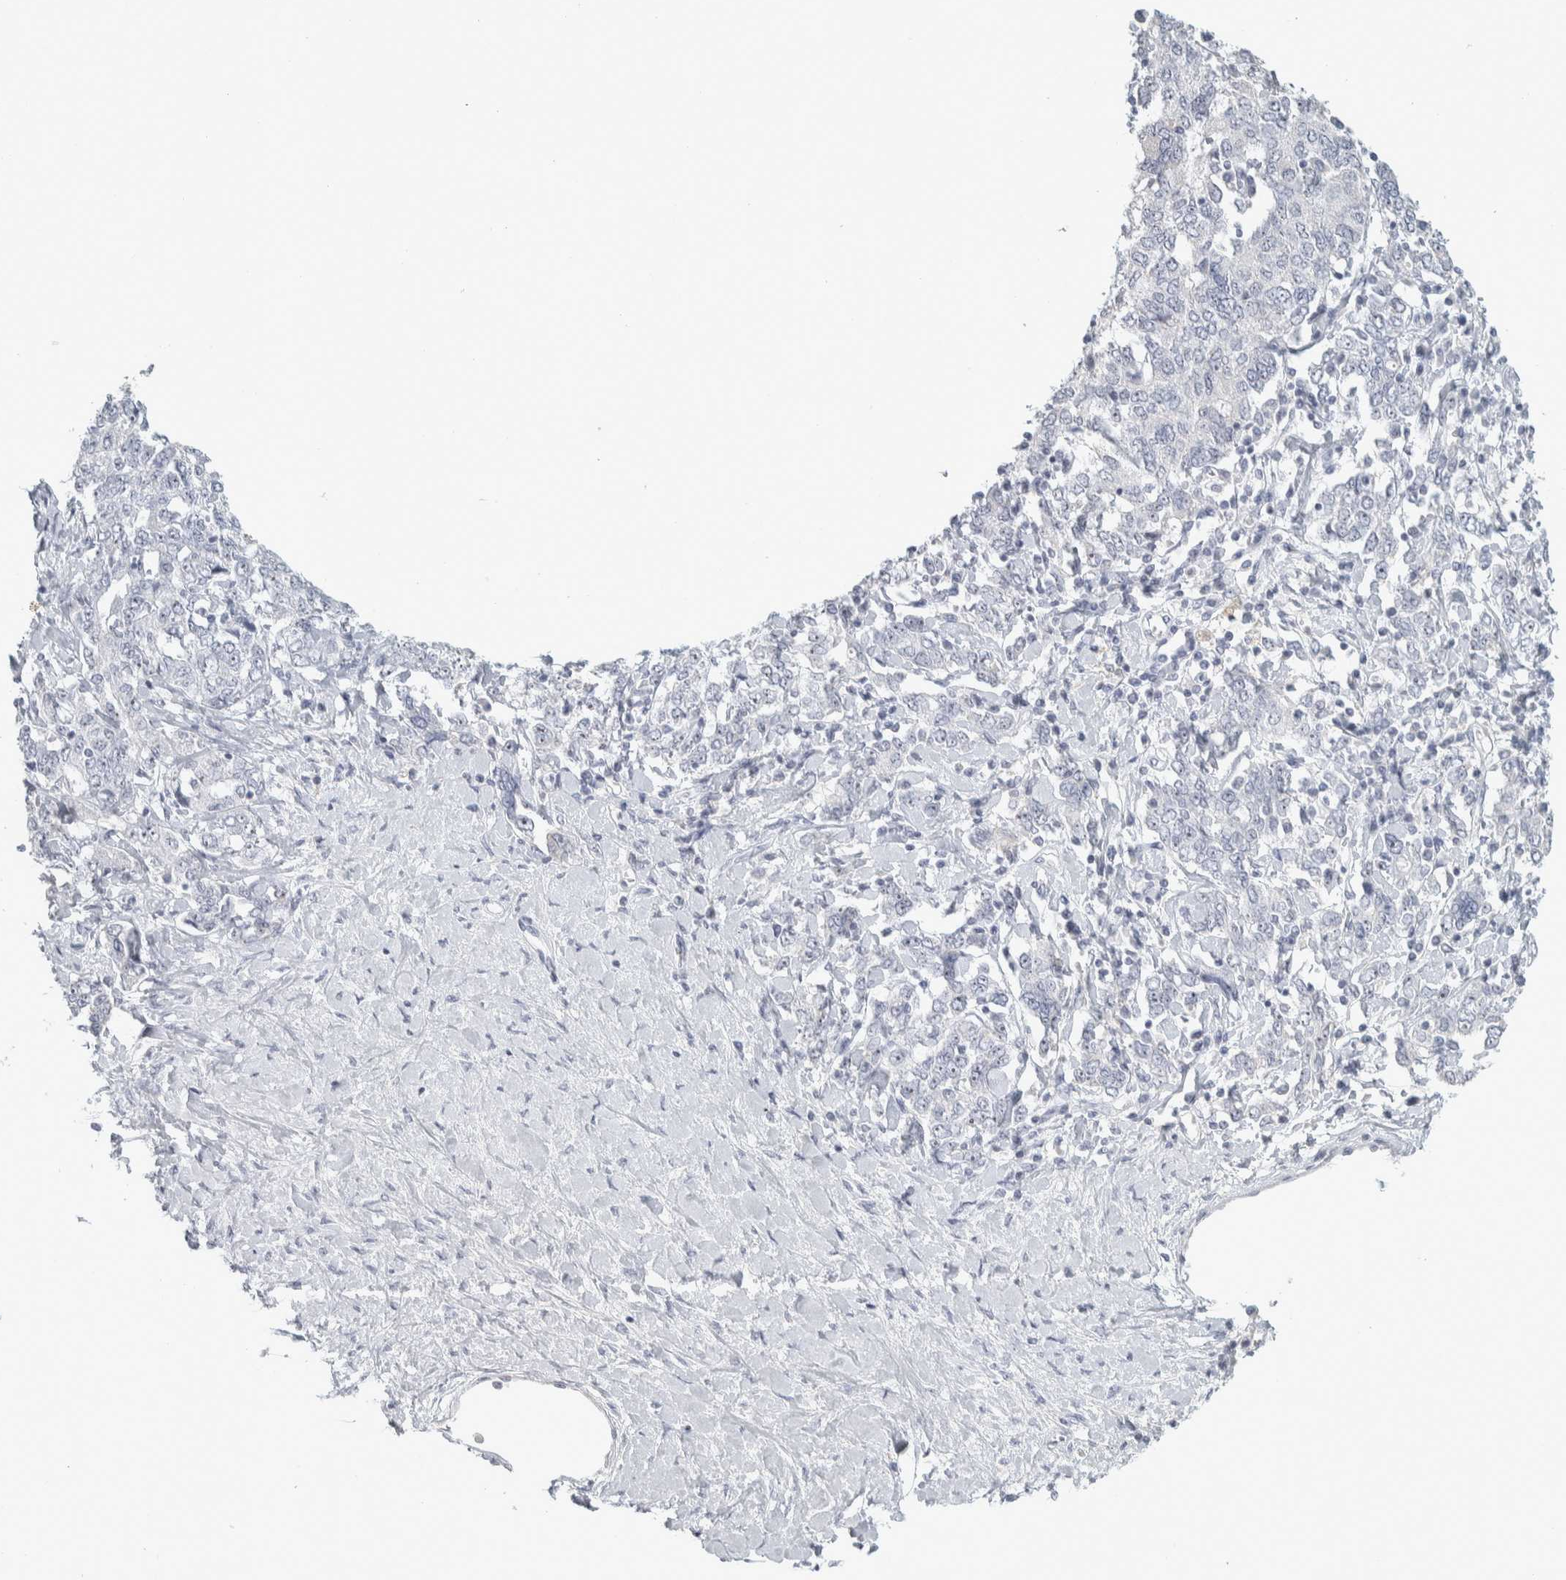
{"staining": {"intensity": "weak", "quantity": "25%-75%", "location": "nuclear"}, "tissue": "ovarian cancer", "cell_type": "Tumor cells", "image_type": "cancer", "snomed": [{"axis": "morphology", "description": "Carcinoma, endometroid"}, {"axis": "topography", "description": "Ovary"}], "caption": "Ovarian cancer (endometroid carcinoma) stained with immunohistochemistry (IHC) exhibits weak nuclear expression in approximately 25%-75% of tumor cells.", "gene": "DCXR", "patient": {"sex": "female", "age": 62}}